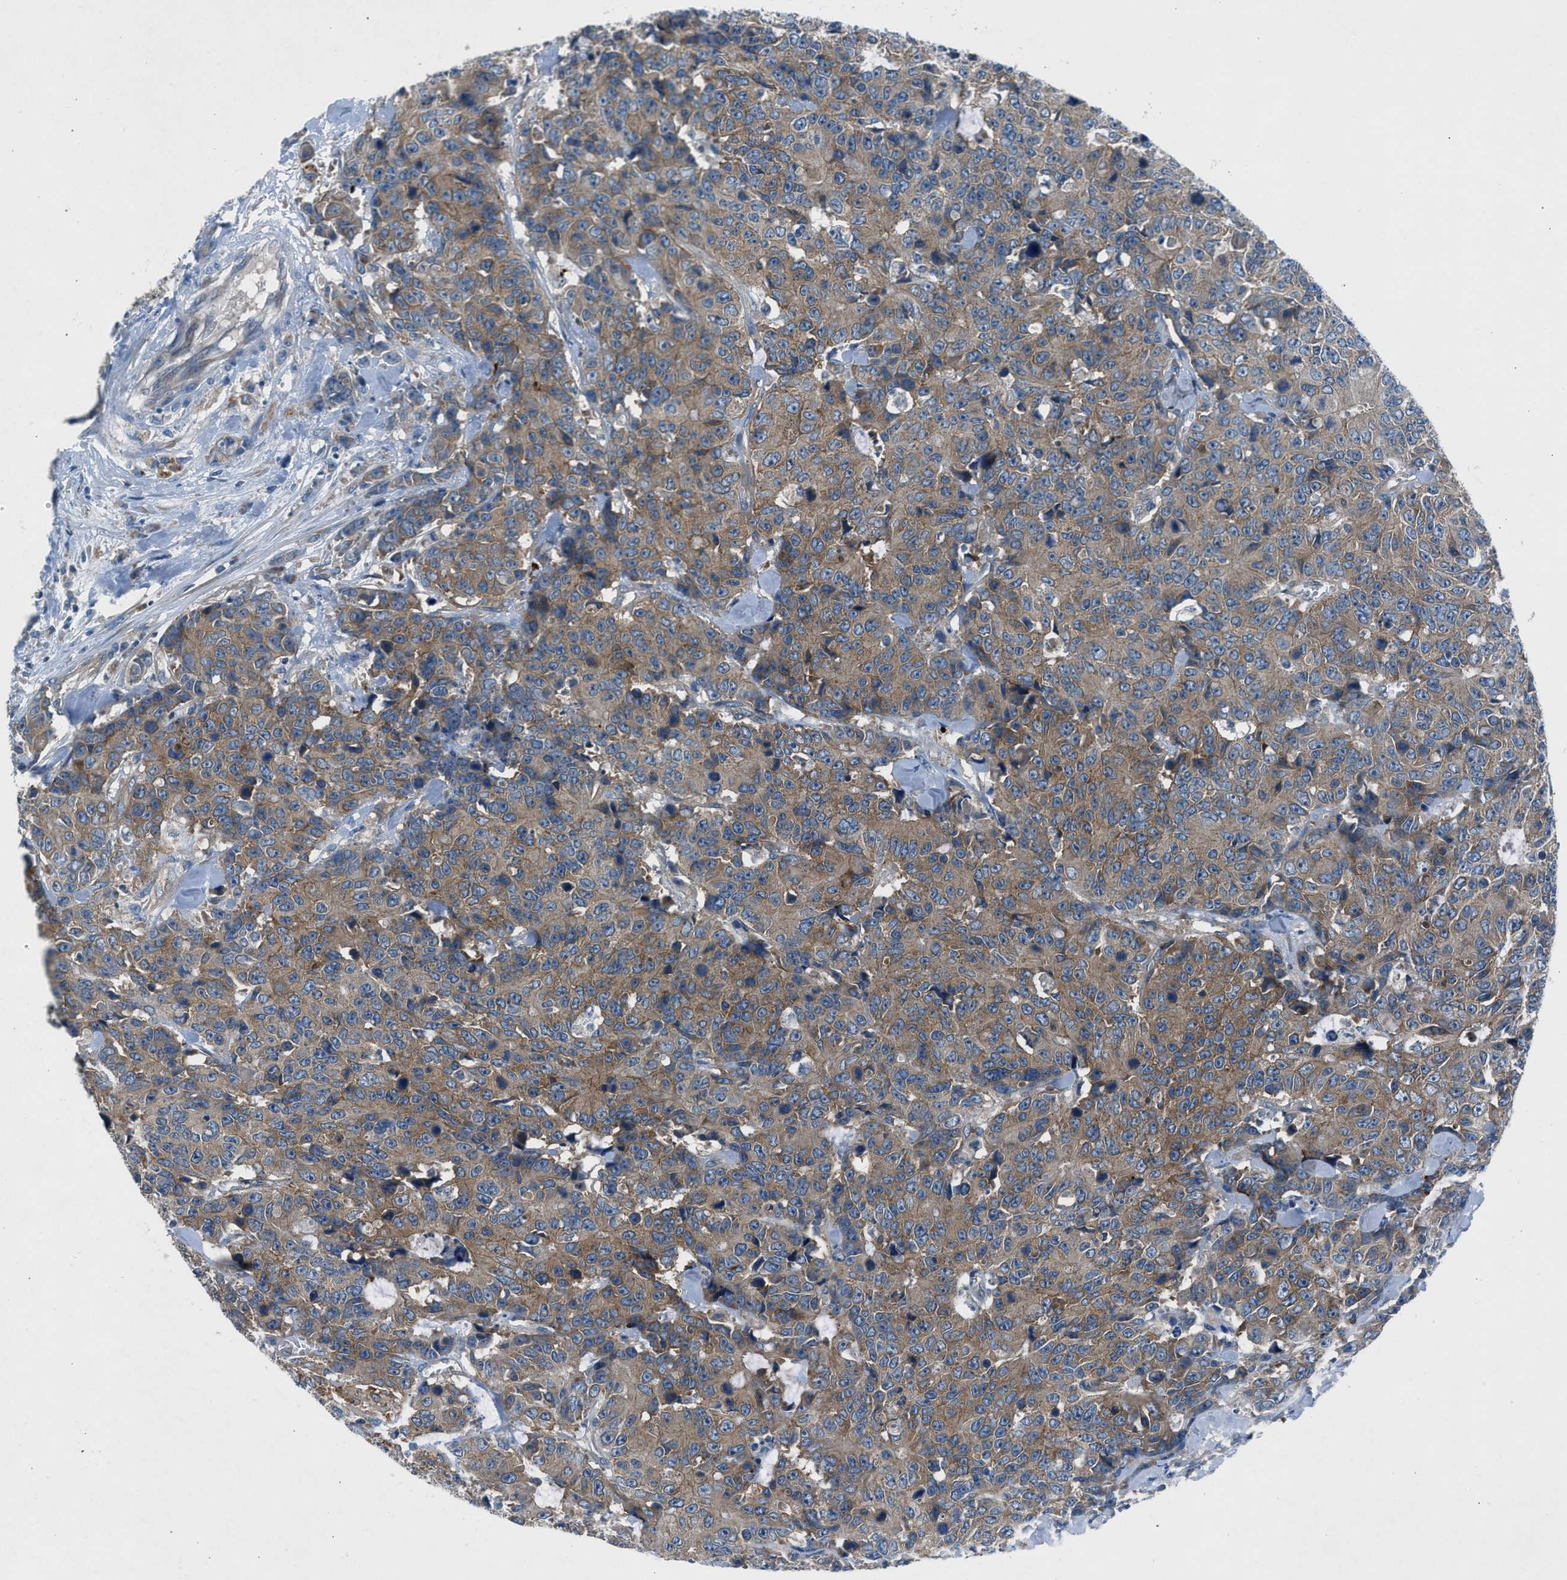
{"staining": {"intensity": "moderate", "quantity": ">75%", "location": "cytoplasmic/membranous"}, "tissue": "colorectal cancer", "cell_type": "Tumor cells", "image_type": "cancer", "snomed": [{"axis": "morphology", "description": "Adenocarcinoma, NOS"}, {"axis": "topography", "description": "Colon"}], "caption": "The immunohistochemical stain shows moderate cytoplasmic/membranous expression in tumor cells of colorectal cancer (adenocarcinoma) tissue.", "gene": "BMP1", "patient": {"sex": "female", "age": 86}}